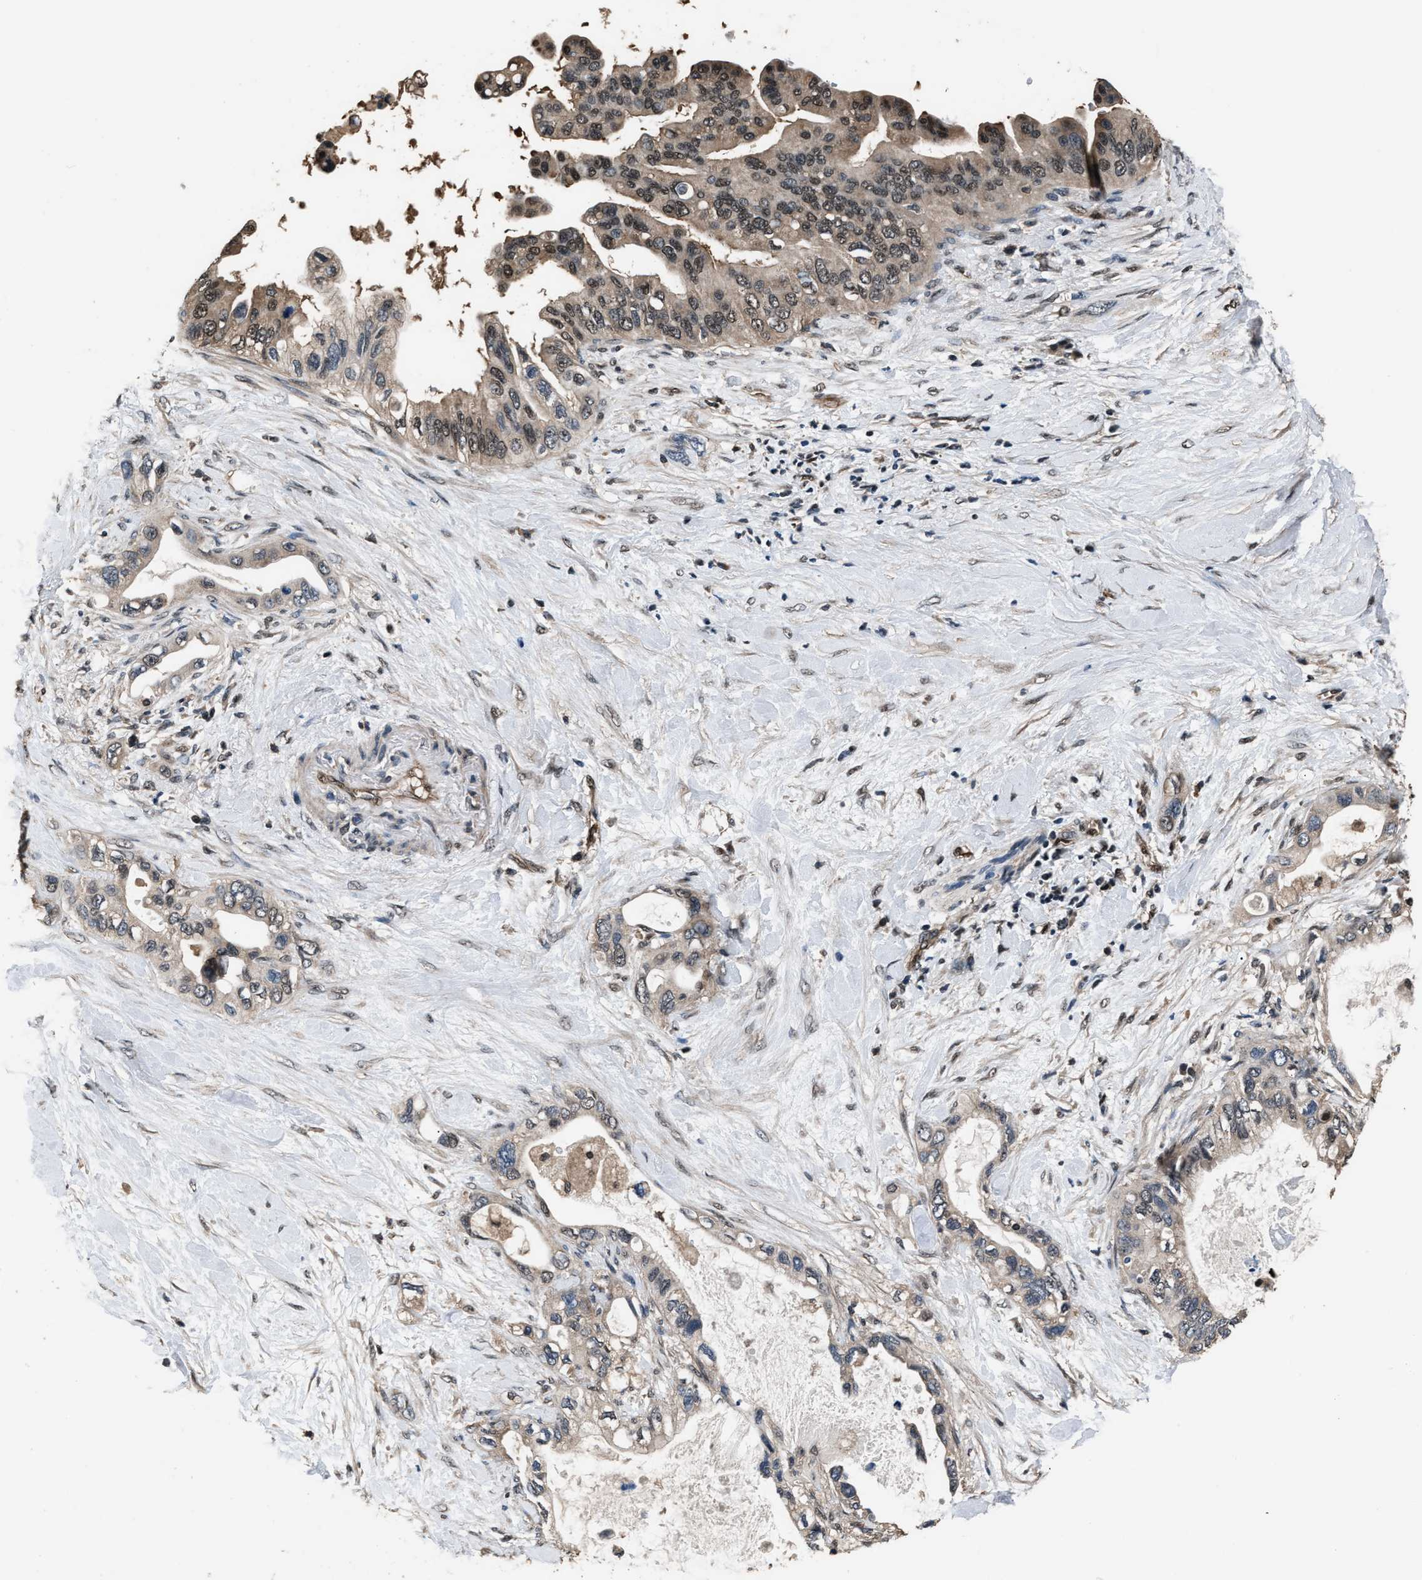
{"staining": {"intensity": "weak", "quantity": ">75%", "location": "cytoplasmic/membranous,nuclear"}, "tissue": "pancreatic cancer", "cell_type": "Tumor cells", "image_type": "cancer", "snomed": [{"axis": "morphology", "description": "Adenocarcinoma, NOS"}, {"axis": "topography", "description": "Pancreas"}], "caption": "High-magnification brightfield microscopy of adenocarcinoma (pancreatic) stained with DAB (brown) and counterstained with hematoxylin (blue). tumor cells exhibit weak cytoplasmic/membranous and nuclear expression is present in approximately>75% of cells.", "gene": "DFFA", "patient": {"sex": "female", "age": 56}}